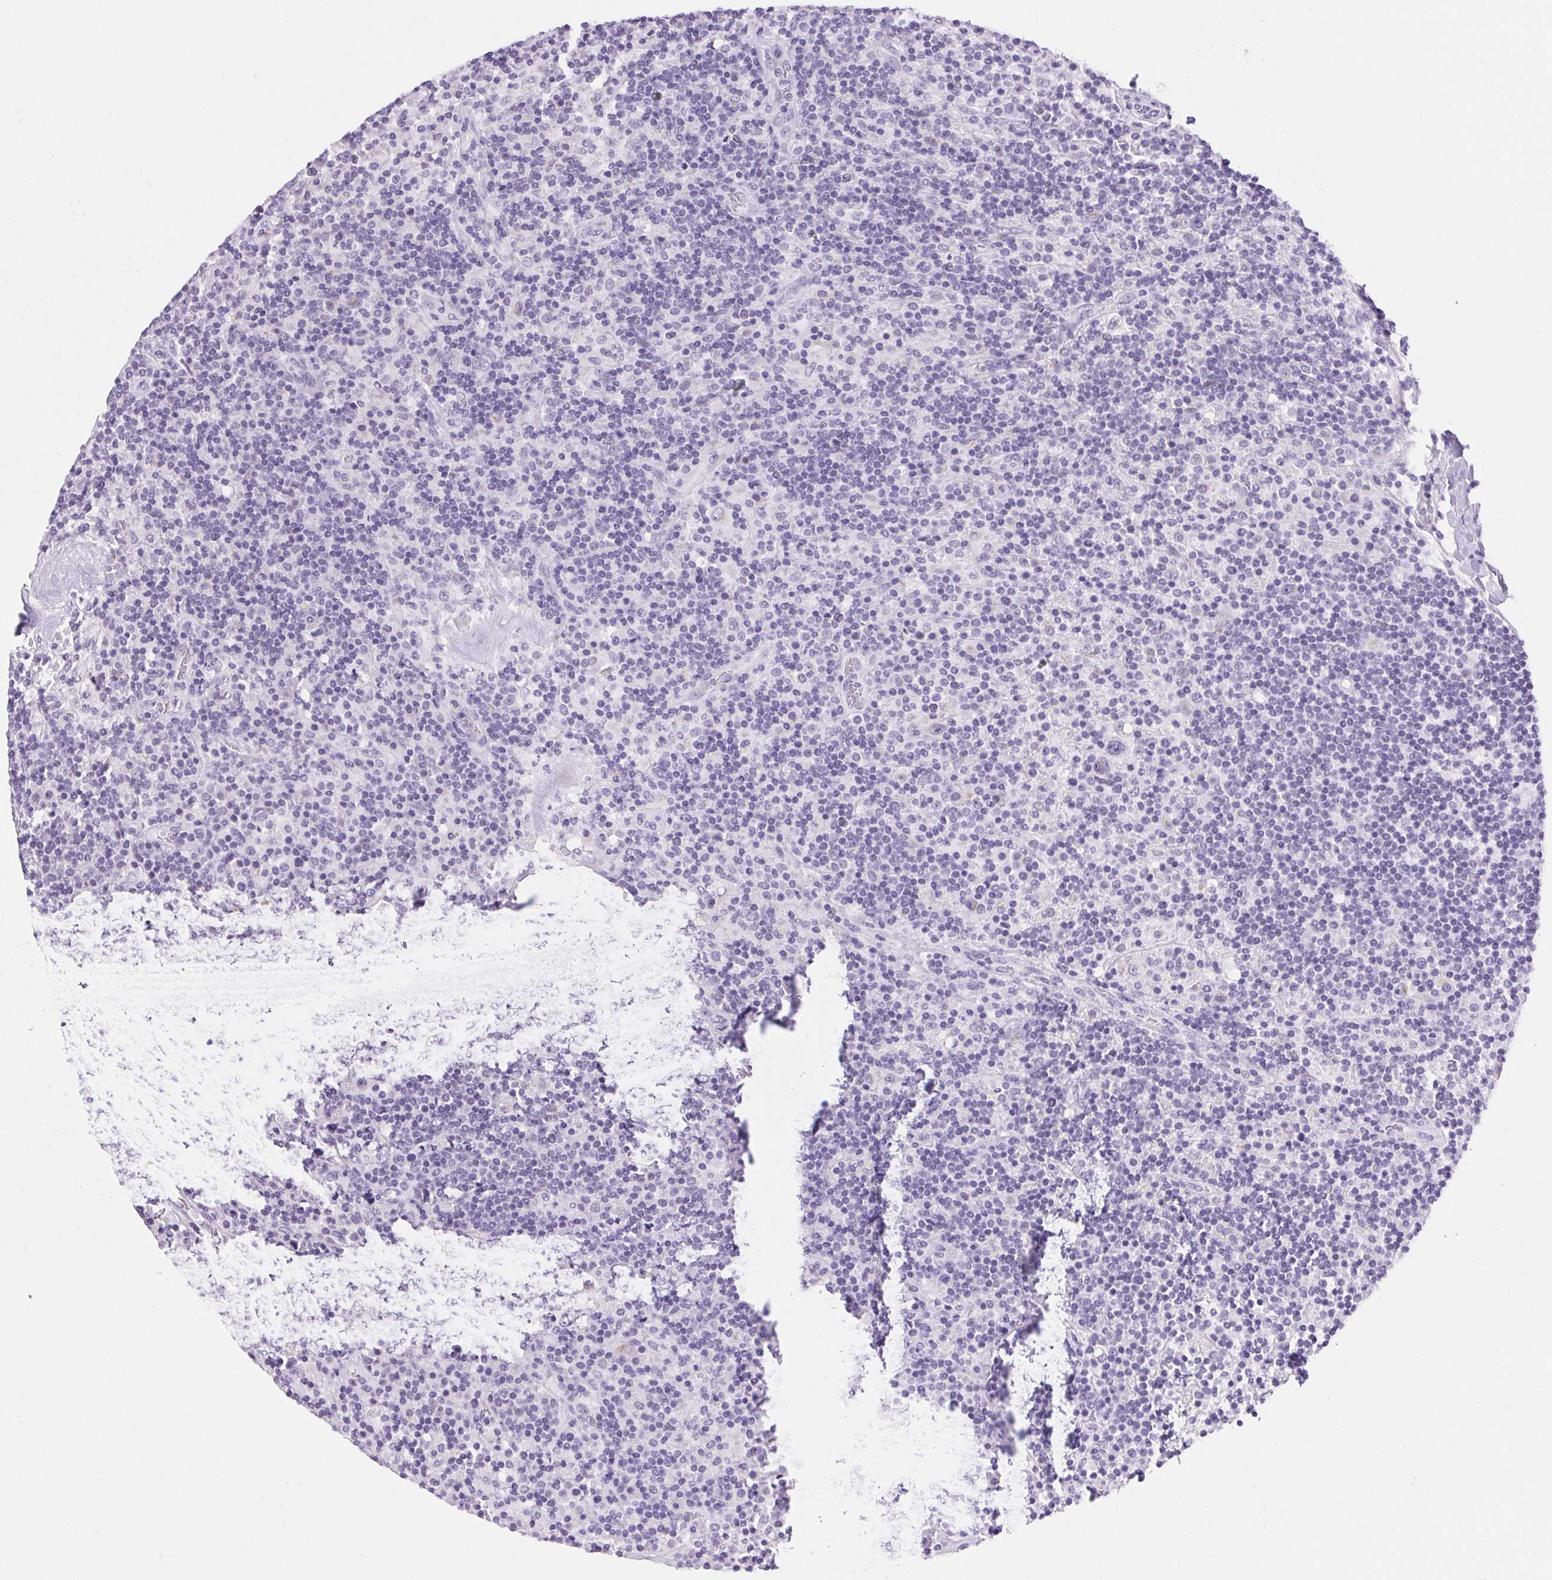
{"staining": {"intensity": "negative", "quantity": "none", "location": "none"}, "tissue": "lymphoma", "cell_type": "Tumor cells", "image_type": "cancer", "snomed": [{"axis": "morphology", "description": "Hodgkin's disease, NOS"}, {"axis": "topography", "description": "Lymph node"}], "caption": "Tumor cells are negative for brown protein staining in lymphoma.", "gene": "SERPINB3", "patient": {"sex": "male", "age": 70}}